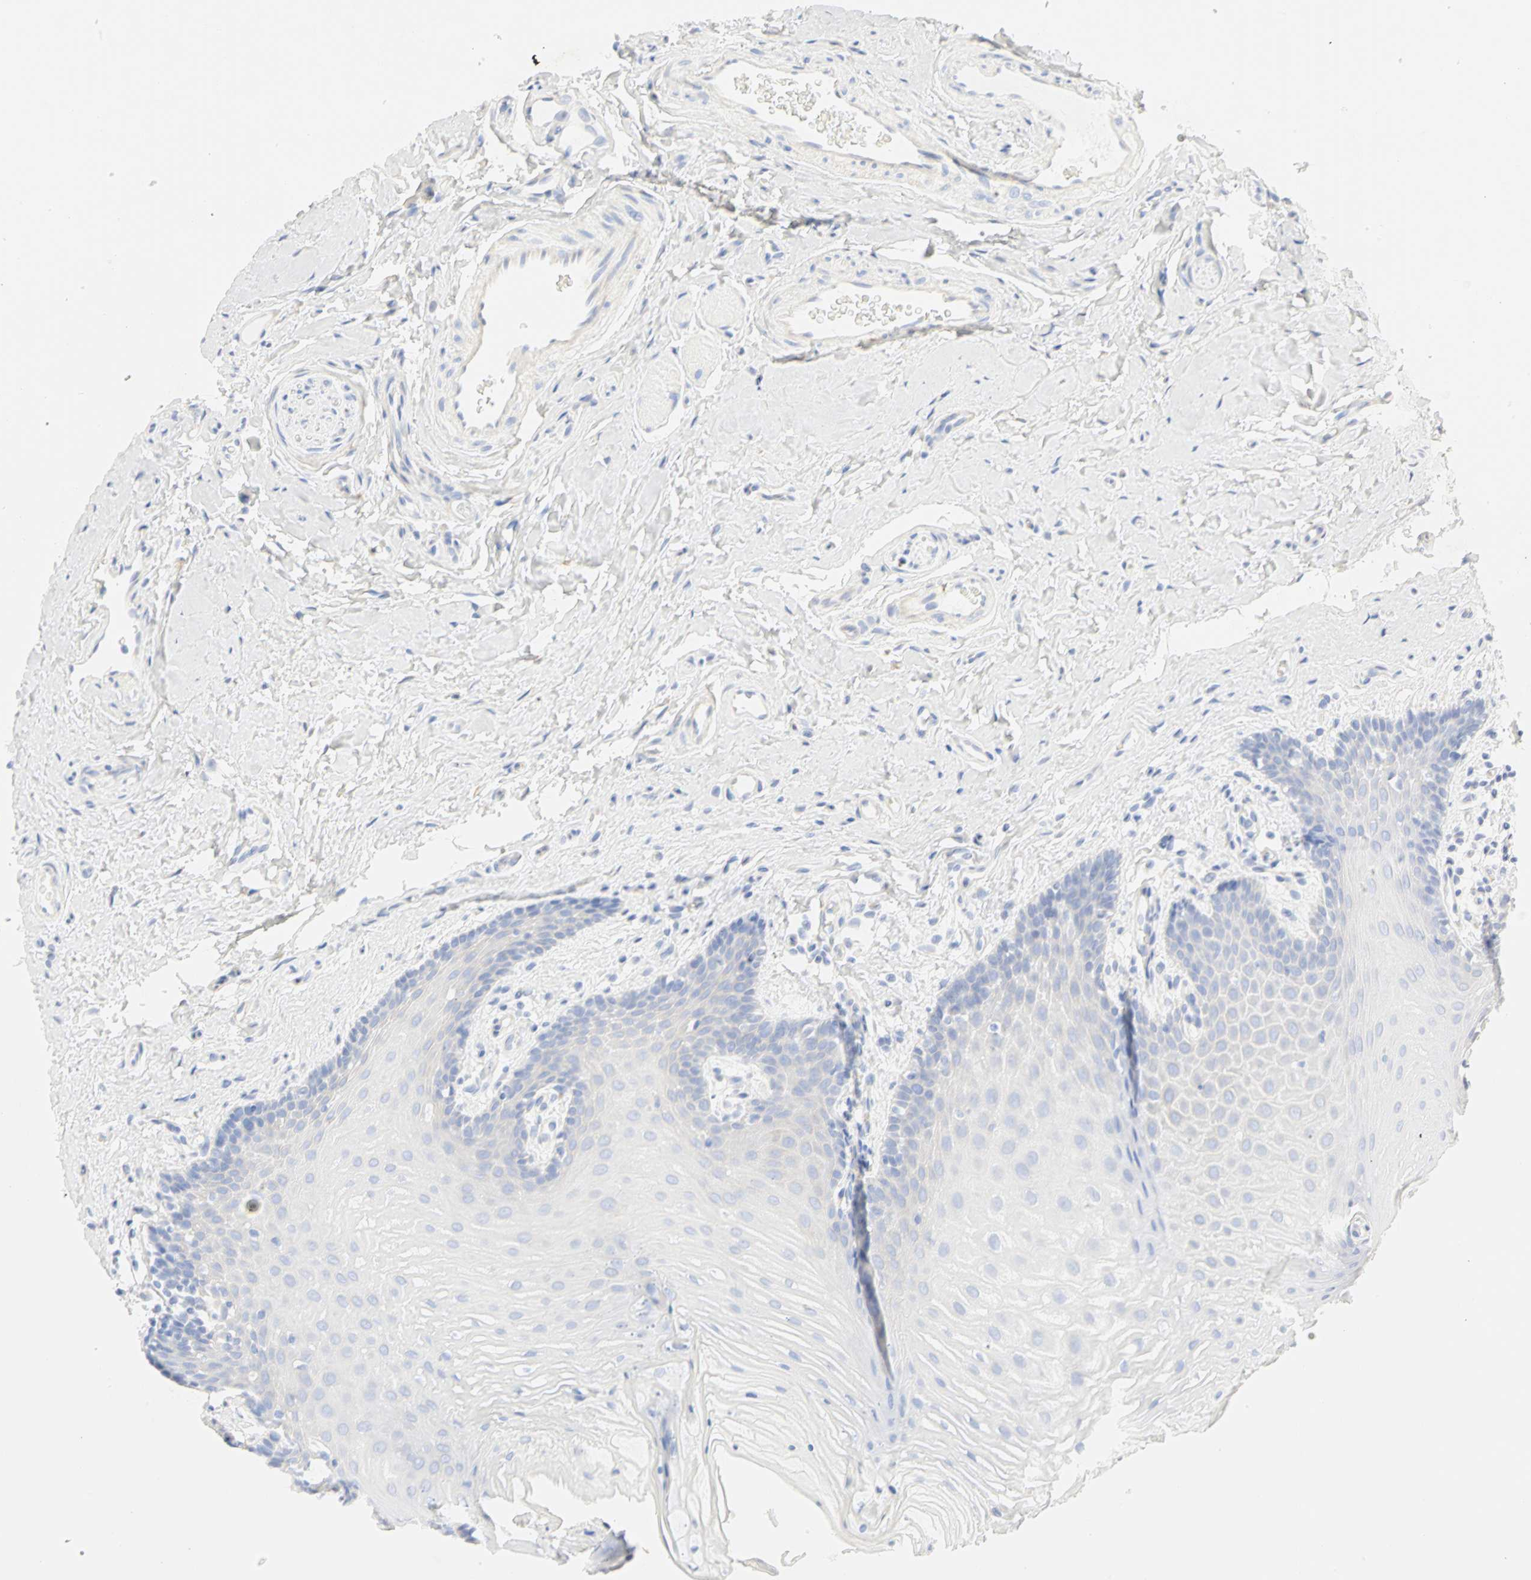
{"staining": {"intensity": "weak", "quantity": "<25%", "location": "cytoplasmic/membranous"}, "tissue": "oral mucosa", "cell_type": "Squamous epithelial cells", "image_type": "normal", "snomed": [{"axis": "morphology", "description": "Normal tissue, NOS"}, {"axis": "topography", "description": "Oral tissue"}], "caption": "Immunohistochemical staining of normal oral mucosa exhibits no significant expression in squamous epithelial cells. Nuclei are stained in blue.", "gene": "GNRH2", "patient": {"sex": "male", "age": 62}}